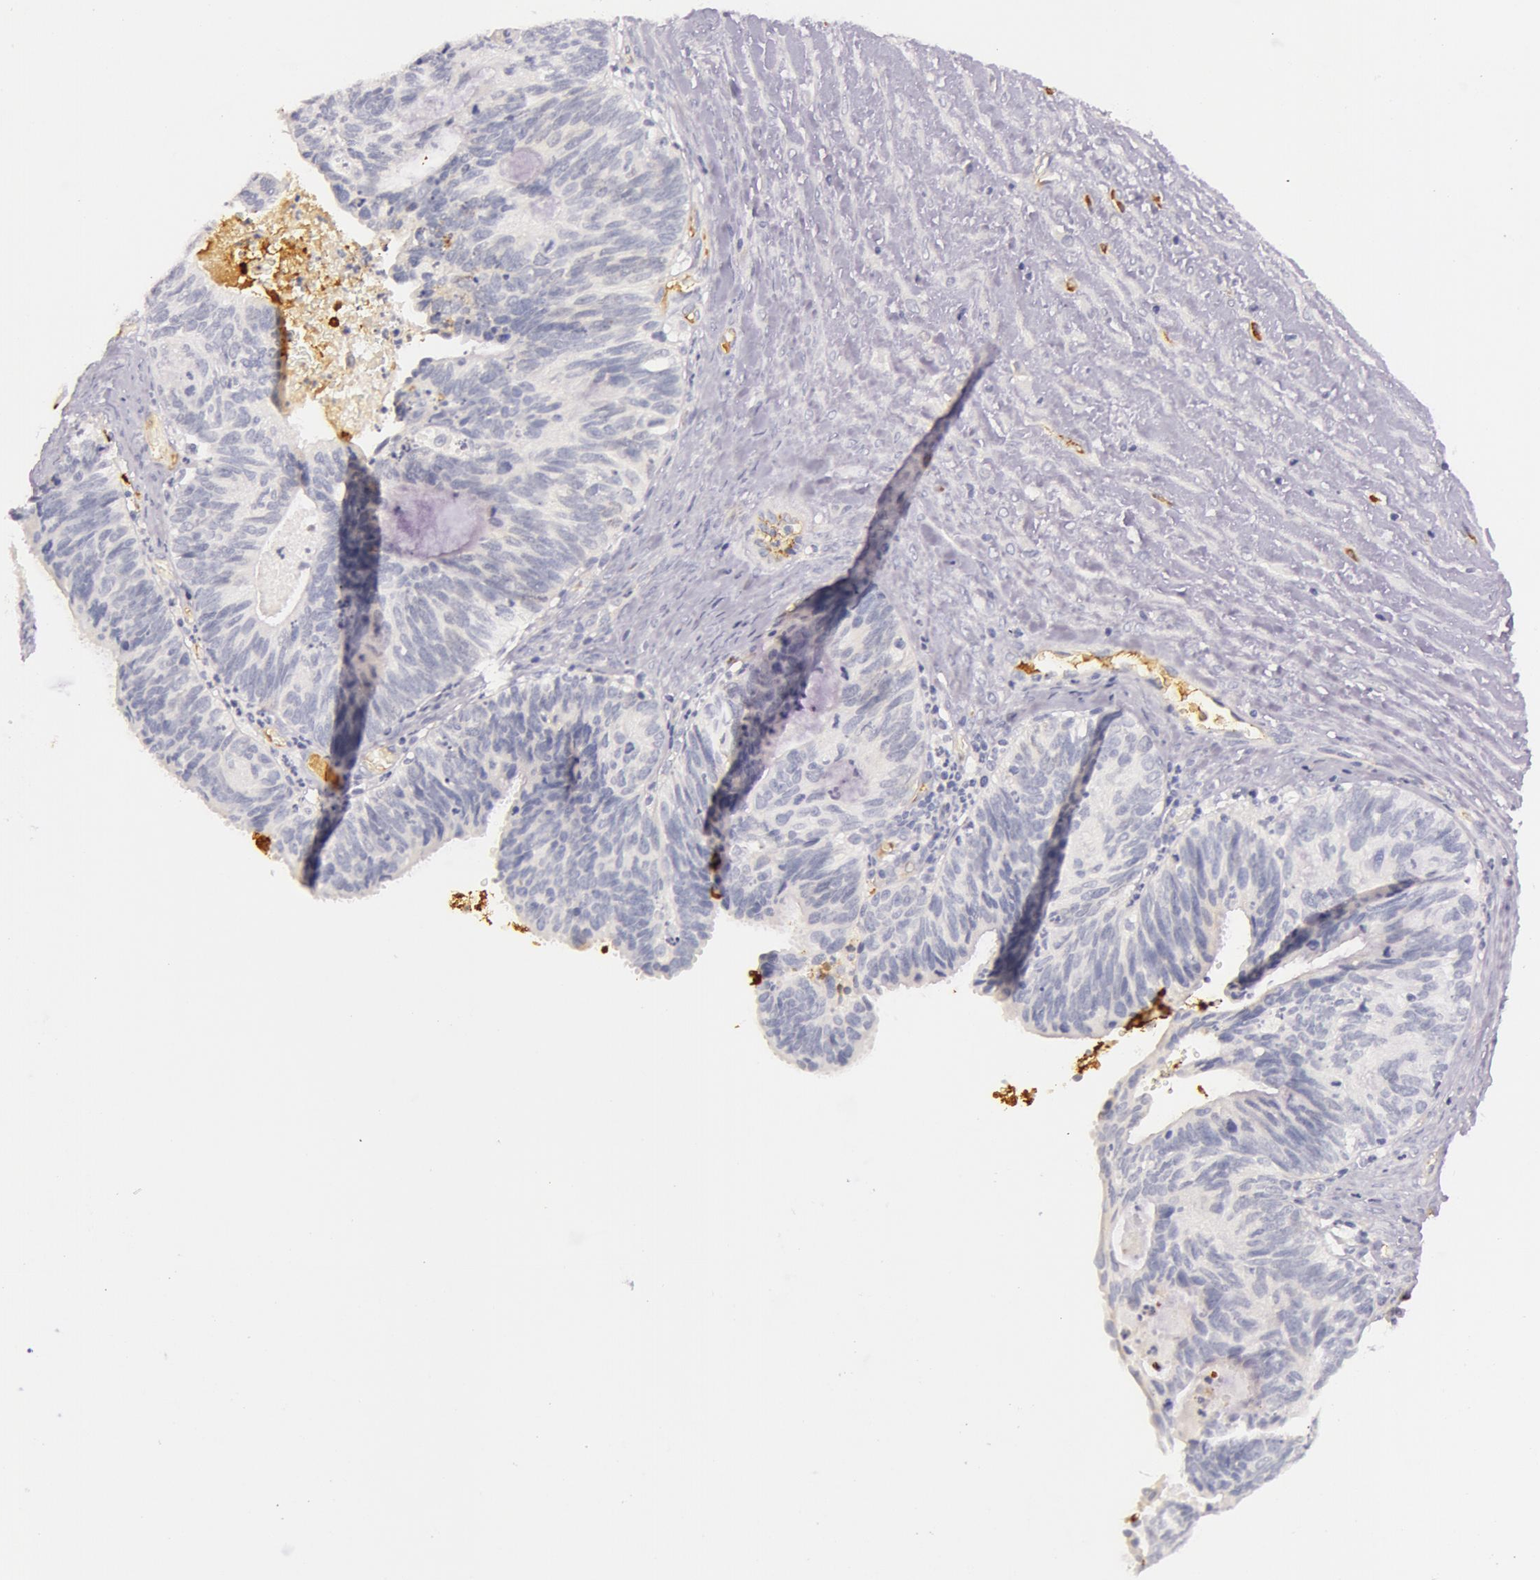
{"staining": {"intensity": "negative", "quantity": "none", "location": "none"}, "tissue": "ovarian cancer", "cell_type": "Tumor cells", "image_type": "cancer", "snomed": [{"axis": "morphology", "description": "Carcinoma, endometroid"}, {"axis": "topography", "description": "Ovary"}], "caption": "This is a micrograph of immunohistochemistry (IHC) staining of endometroid carcinoma (ovarian), which shows no staining in tumor cells.", "gene": "C4BPA", "patient": {"sex": "female", "age": 52}}